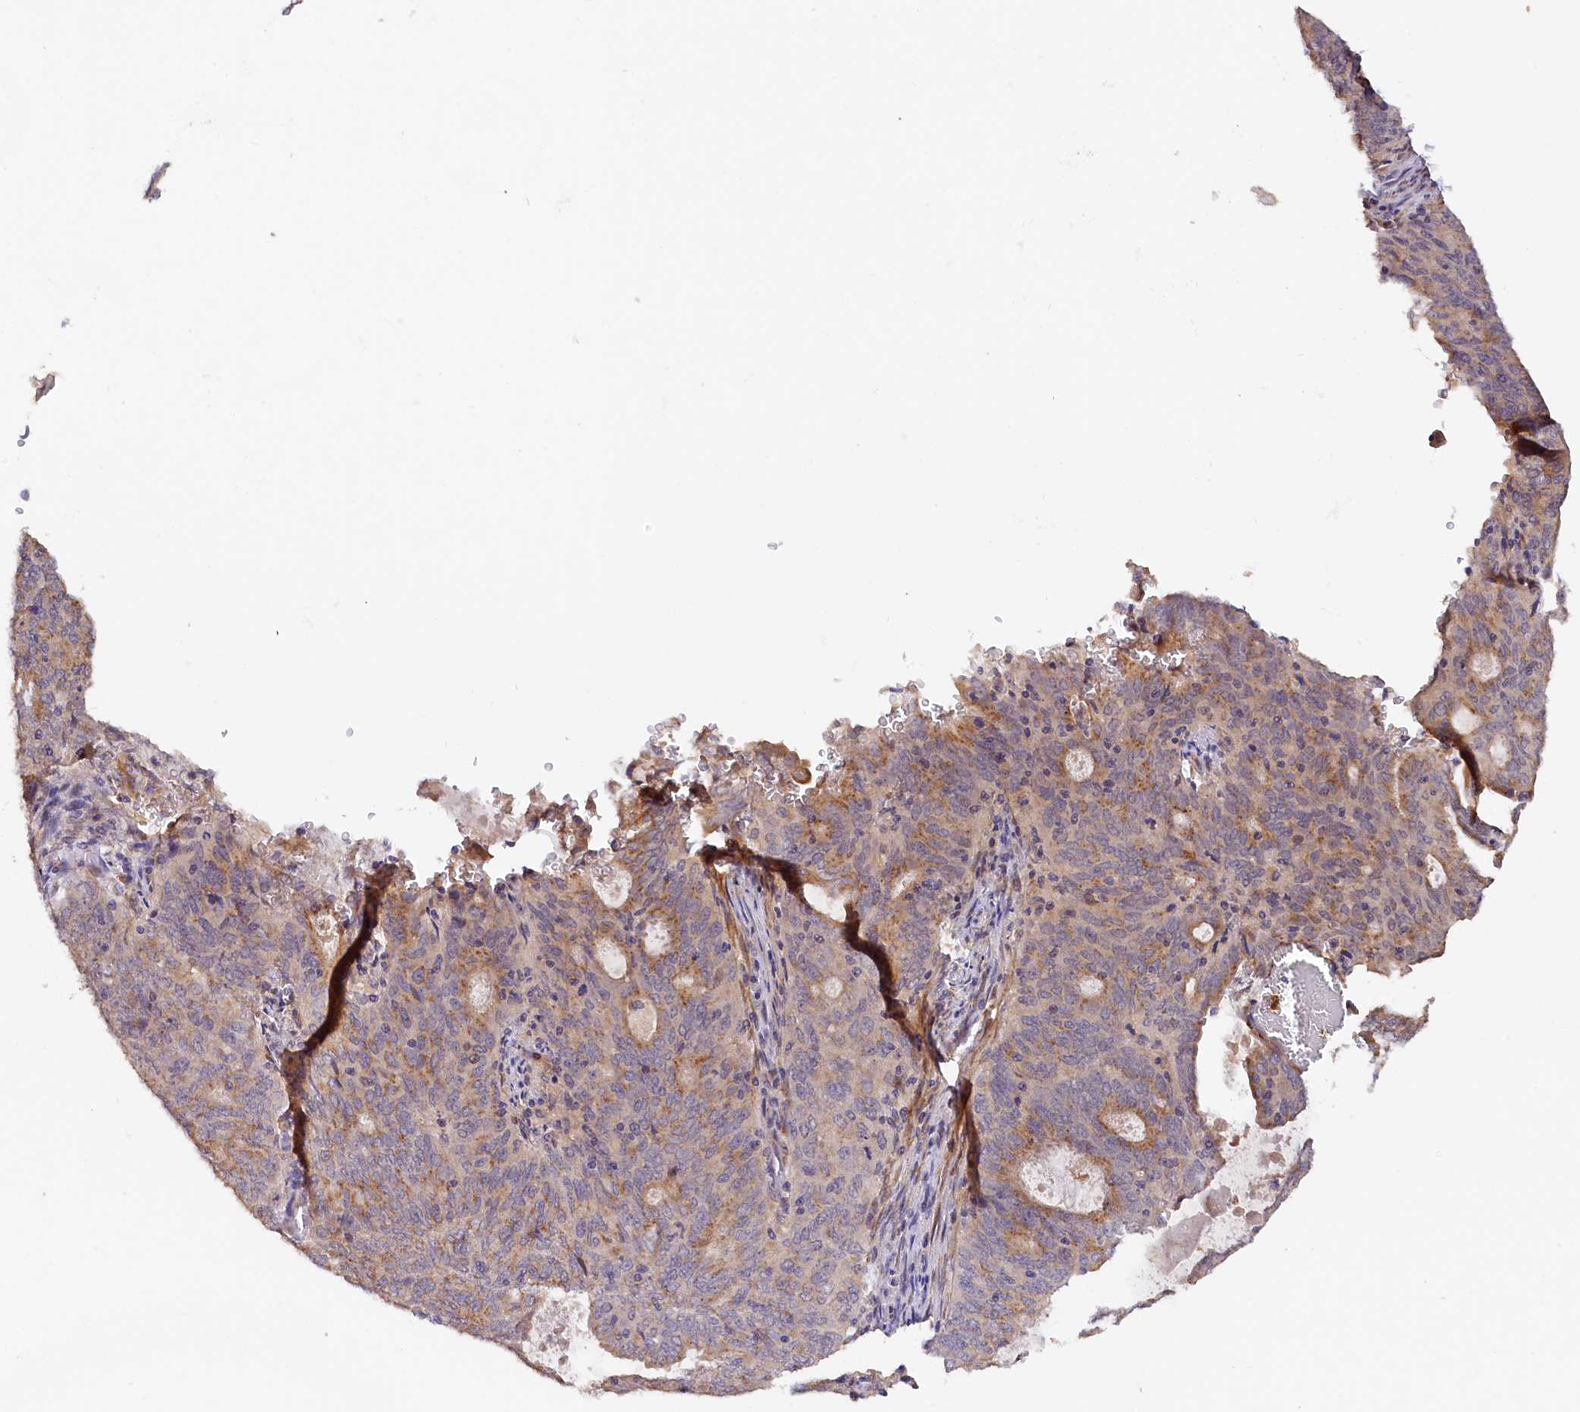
{"staining": {"intensity": "moderate", "quantity": ">75%", "location": "cytoplasmic/membranous"}, "tissue": "cervical cancer", "cell_type": "Tumor cells", "image_type": "cancer", "snomed": [{"axis": "morphology", "description": "Adenocarcinoma, NOS"}, {"axis": "topography", "description": "Cervix"}], "caption": "Immunohistochemistry histopathology image of cervical adenocarcinoma stained for a protein (brown), which exhibits medium levels of moderate cytoplasmic/membranous positivity in approximately >75% of tumor cells.", "gene": "TANGO6", "patient": {"sex": "female", "age": 44}}